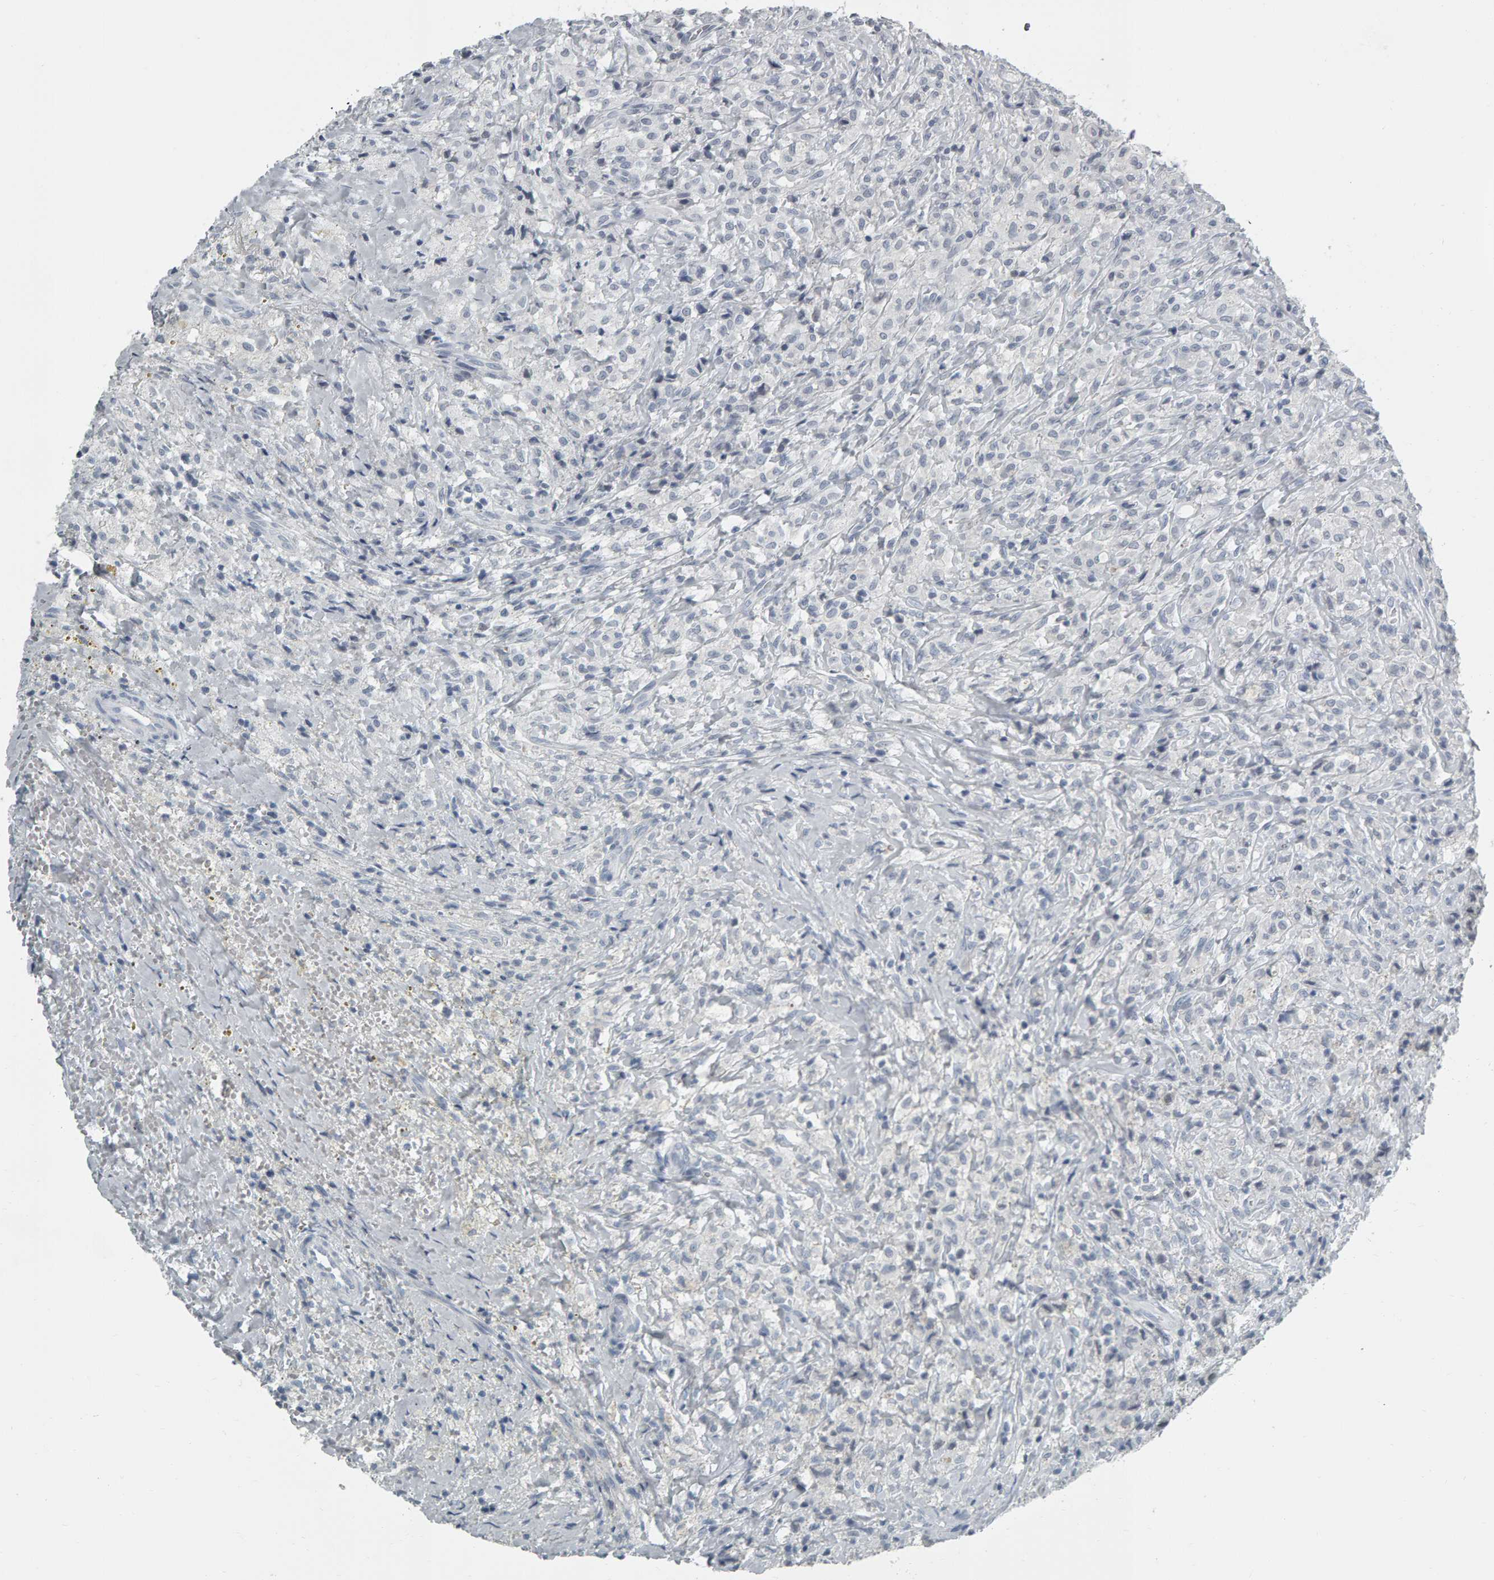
{"staining": {"intensity": "negative", "quantity": "none", "location": "none"}, "tissue": "testis cancer", "cell_type": "Tumor cells", "image_type": "cancer", "snomed": [{"axis": "morphology", "description": "Carcinoma, Embryonal, NOS"}, {"axis": "topography", "description": "Testis"}], "caption": "The image reveals no staining of tumor cells in testis cancer (embryonal carcinoma).", "gene": "PYY", "patient": {"sex": "male", "age": 2}}